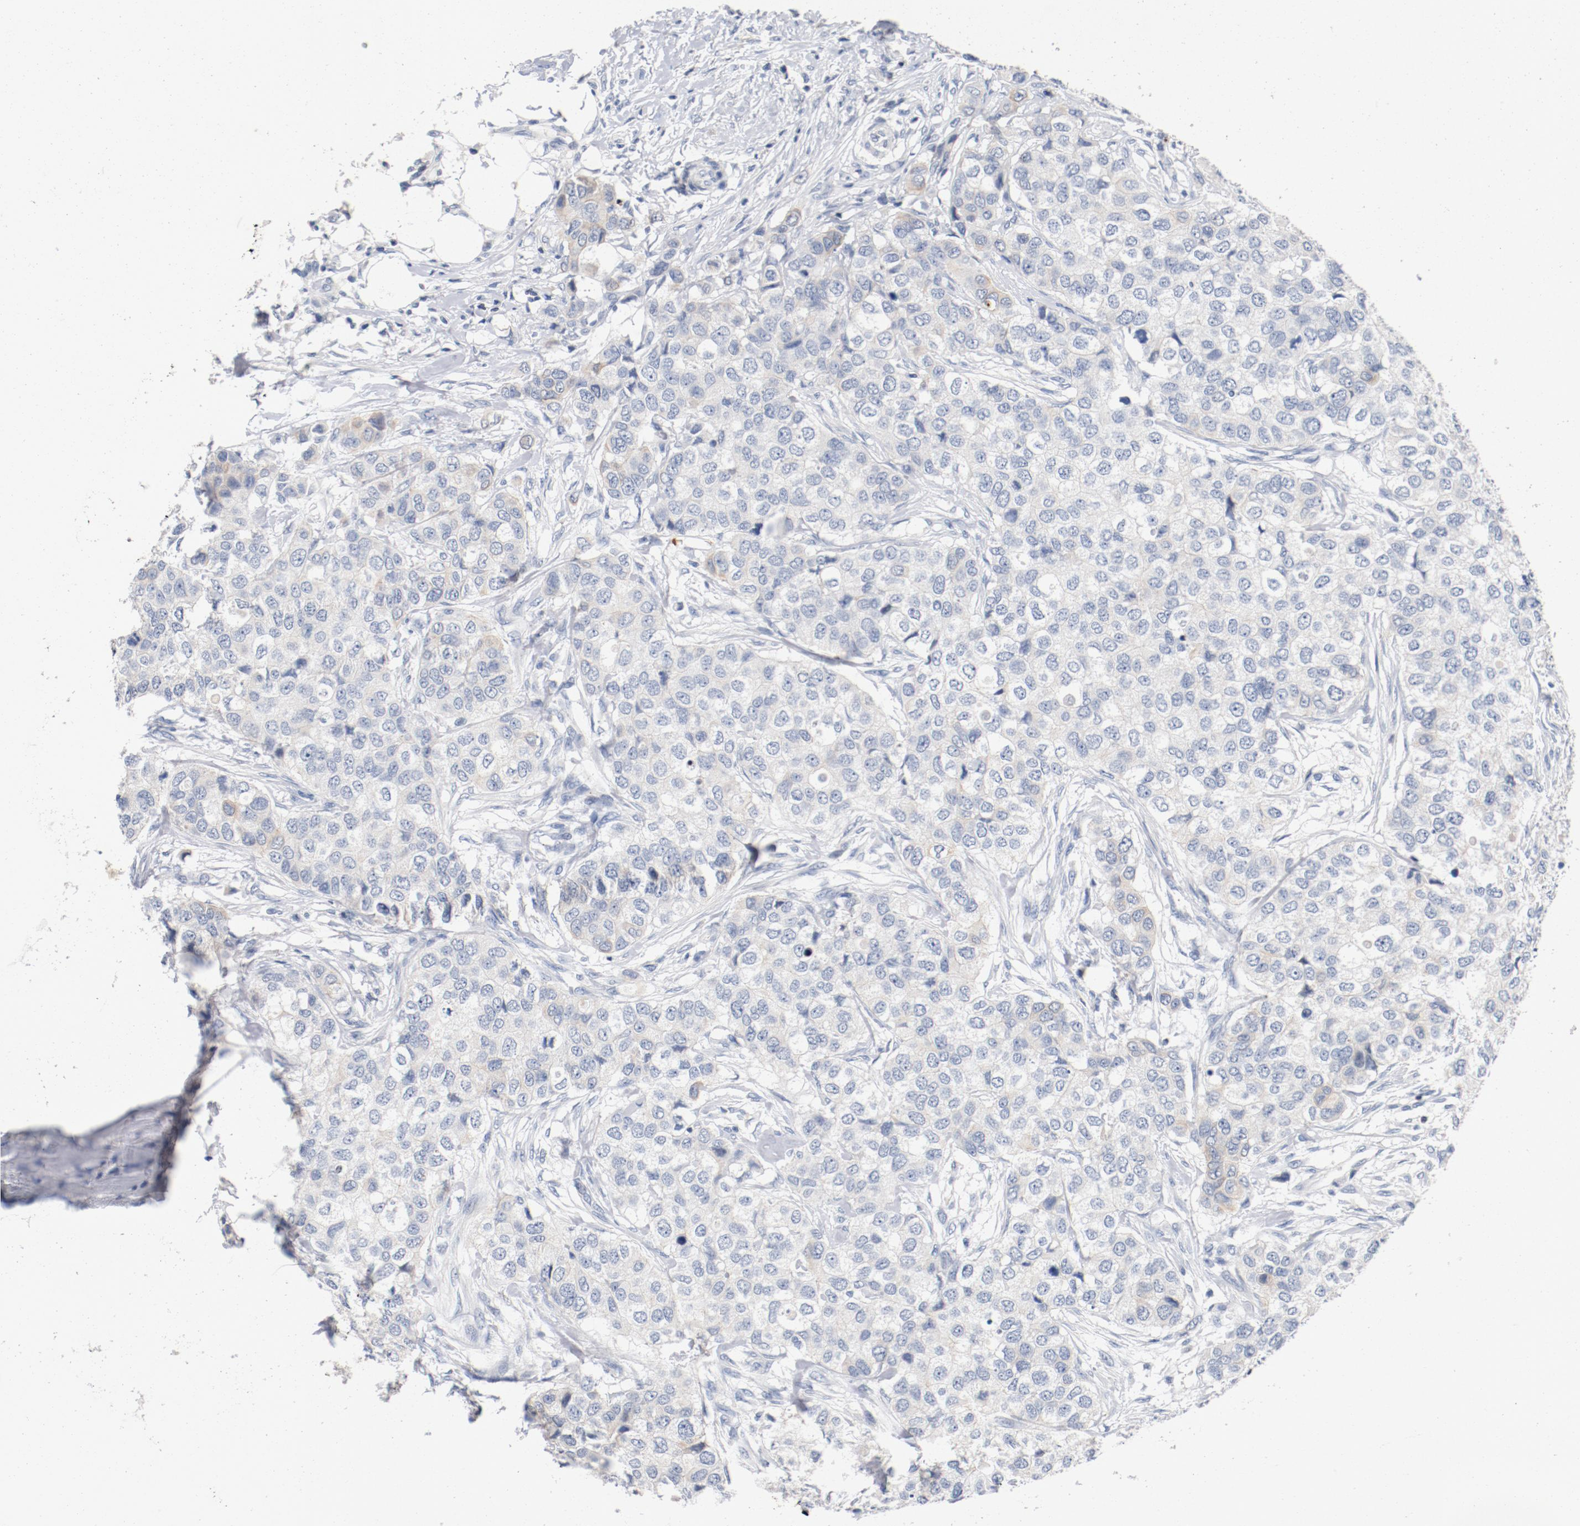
{"staining": {"intensity": "negative", "quantity": "none", "location": "none"}, "tissue": "breast cancer", "cell_type": "Tumor cells", "image_type": "cancer", "snomed": [{"axis": "morphology", "description": "Normal tissue, NOS"}, {"axis": "morphology", "description": "Duct carcinoma"}, {"axis": "topography", "description": "Breast"}], "caption": "Immunohistochemistry photomicrograph of human breast cancer stained for a protein (brown), which displays no staining in tumor cells.", "gene": "PIM1", "patient": {"sex": "female", "age": 49}}